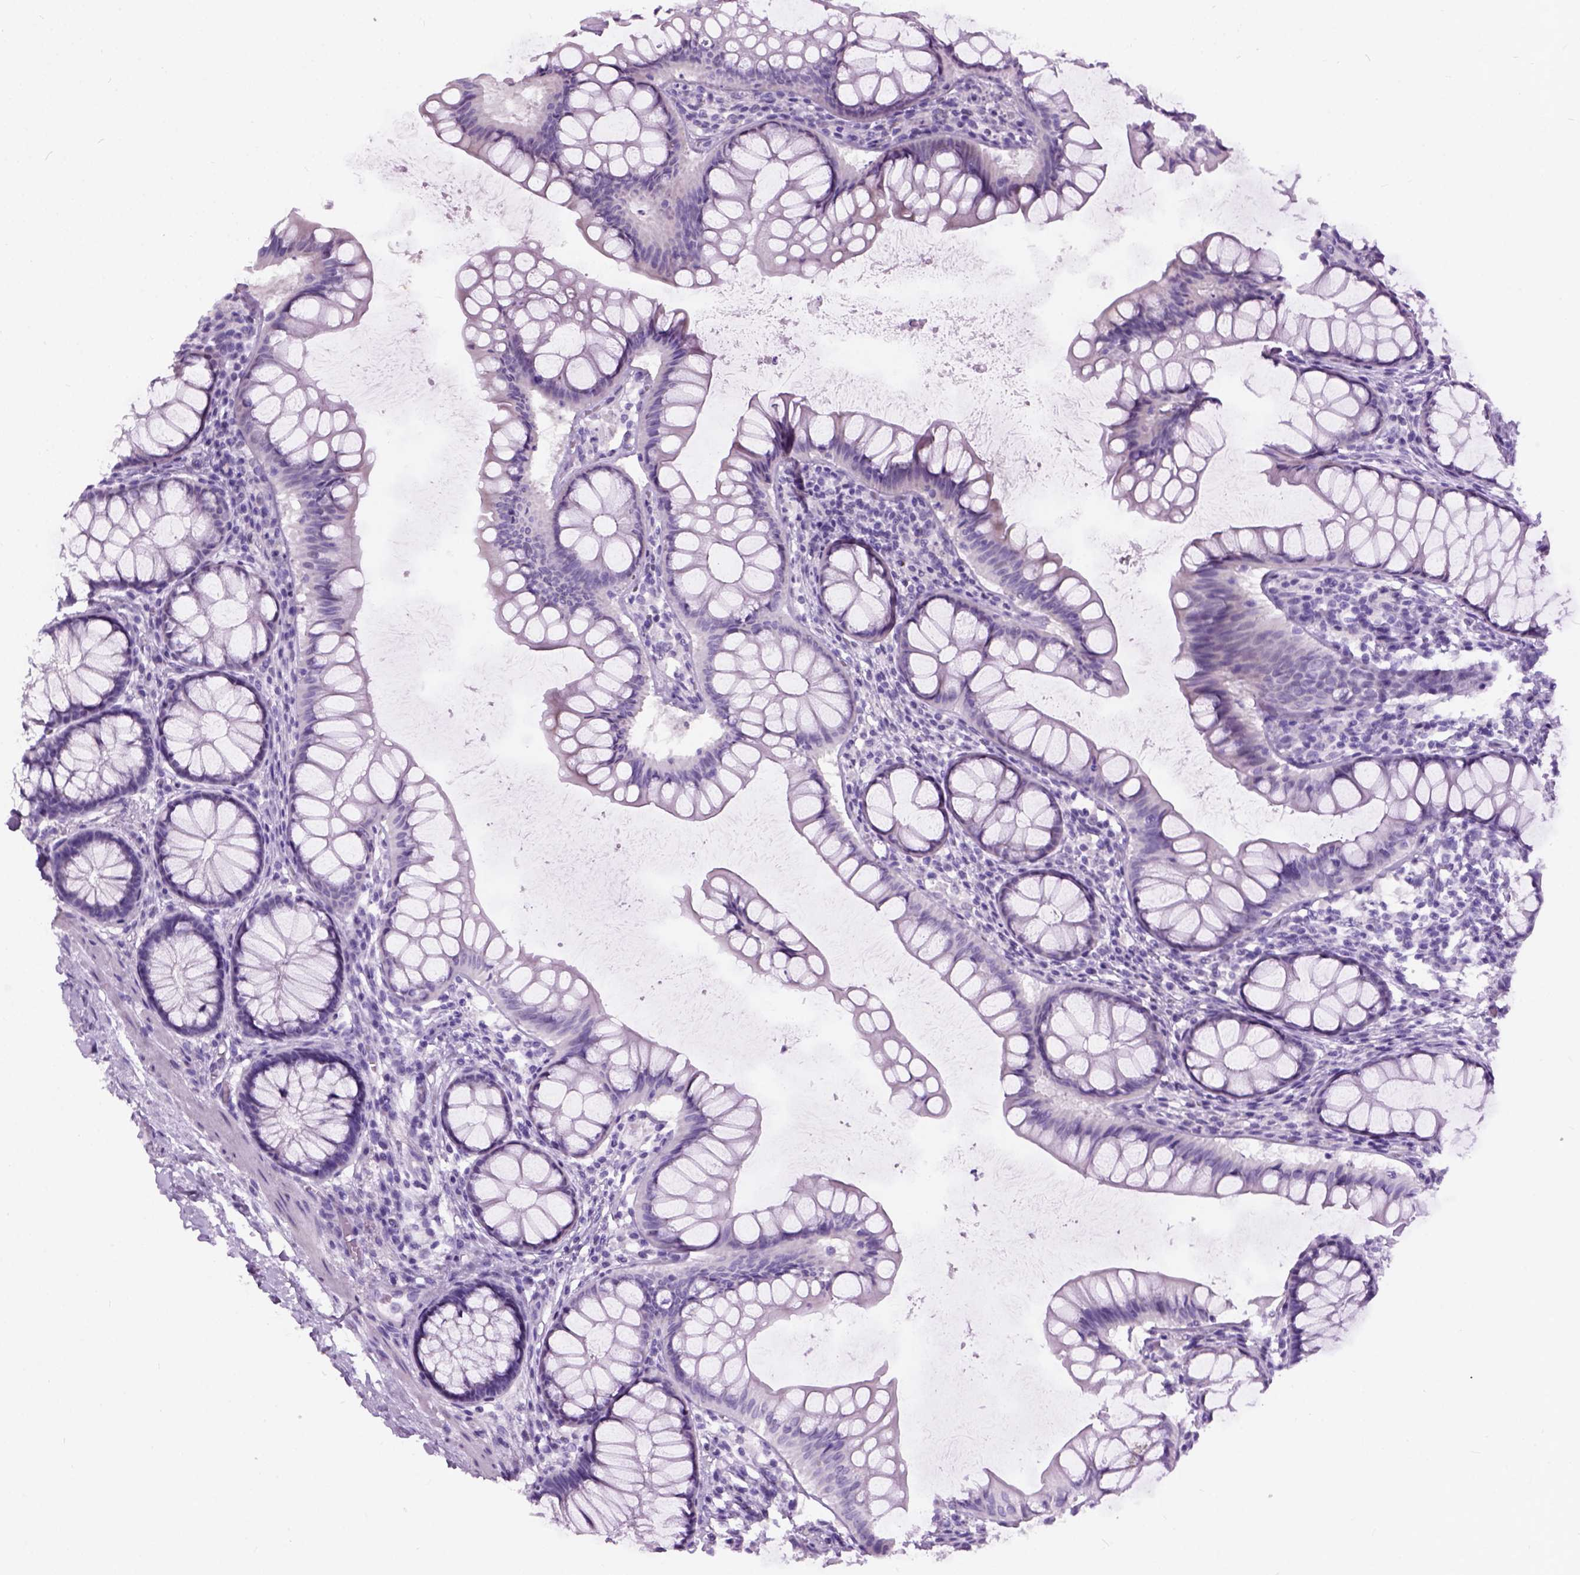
{"staining": {"intensity": "negative", "quantity": "none", "location": "none"}, "tissue": "colon", "cell_type": "Endothelial cells", "image_type": "normal", "snomed": [{"axis": "morphology", "description": "Normal tissue, NOS"}, {"axis": "topography", "description": "Colon"}], "caption": "Immunohistochemistry of benign colon exhibits no expression in endothelial cells.", "gene": "AXDND1", "patient": {"sex": "female", "age": 65}}